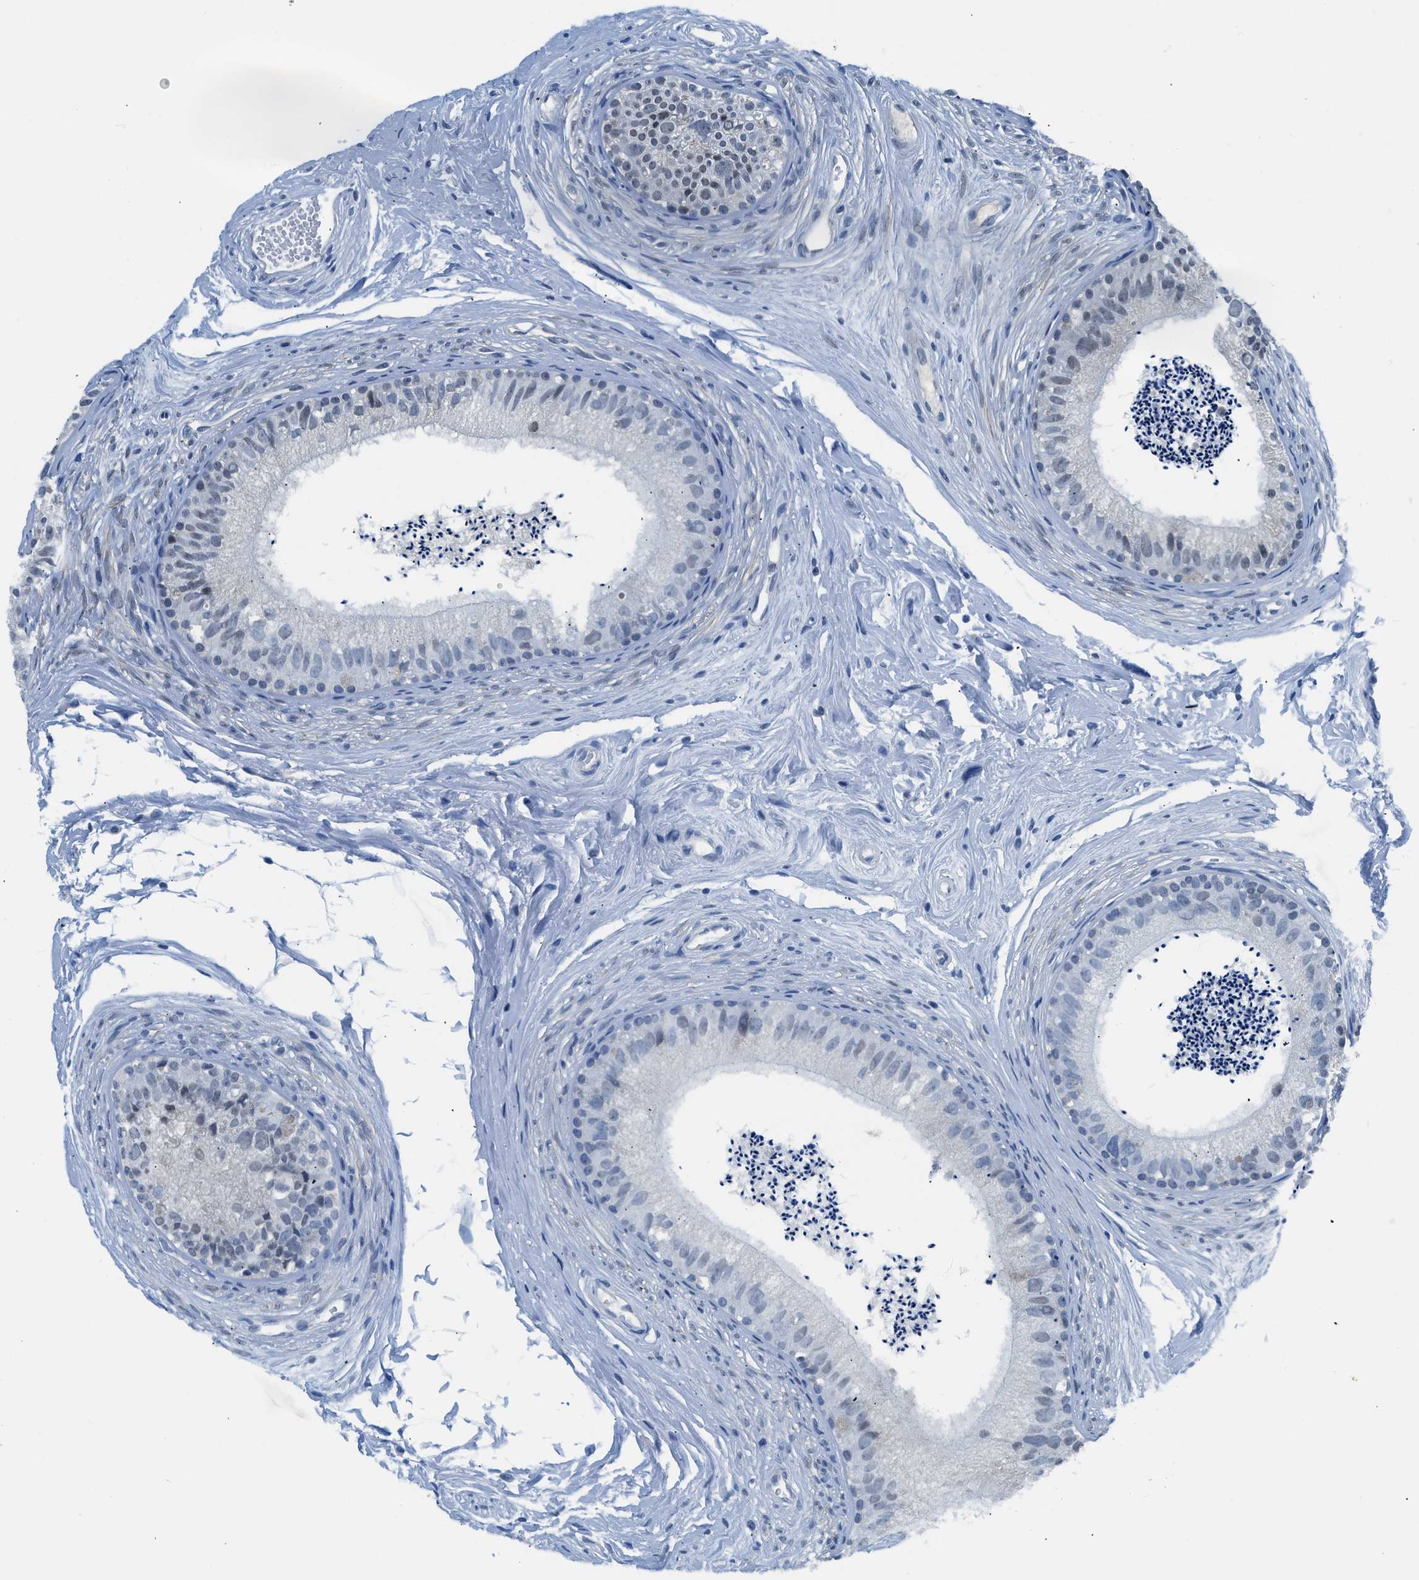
{"staining": {"intensity": "negative", "quantity": "none", "location": "none"}, "tissue": "epididymis", "cell_type": "Glandular cells", "image_type": "normal", "snomed": [{"axis": "morphology", "description": "Normal tissue, NOS"}, {"axis": "topography", "description": "Epididymis"}], "caption": "Human epididymis stained for a protein using immunohistochemistry exhibits no staining in glandular cells.", "gene": "ALX1", "patient": {"sex": "male", "age": 56}}